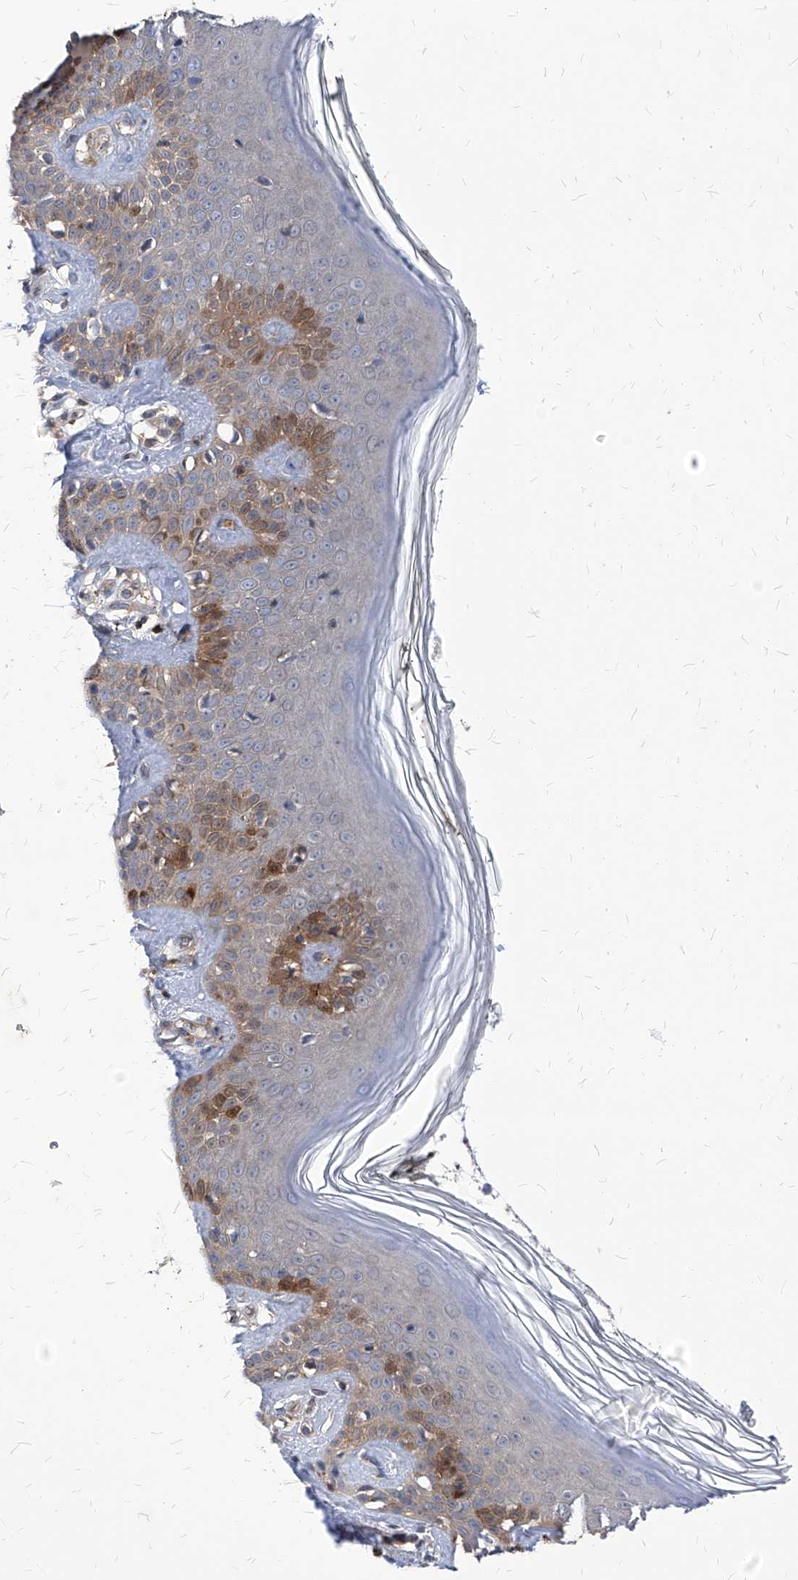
{"staining": {"intensity": "negative", "quantity": "none", "location": "none"}, "tissue": "skin", "cell_type": "Fibroblasts", "image_type": "normal", "snomed": [{"axis": "morphology", "description": "Normal tissue, NOS"}, {"axis": "topography", "description": "Skin"}], "caption": "Fibroblasts are negative for protein expression in normal human skin. The staining is performed using DAB brown chromogen with nuclei counter-stained in using hematoxylin.", "gene": "ABRACL", "patient": {"sex": "female", "age": 64}}